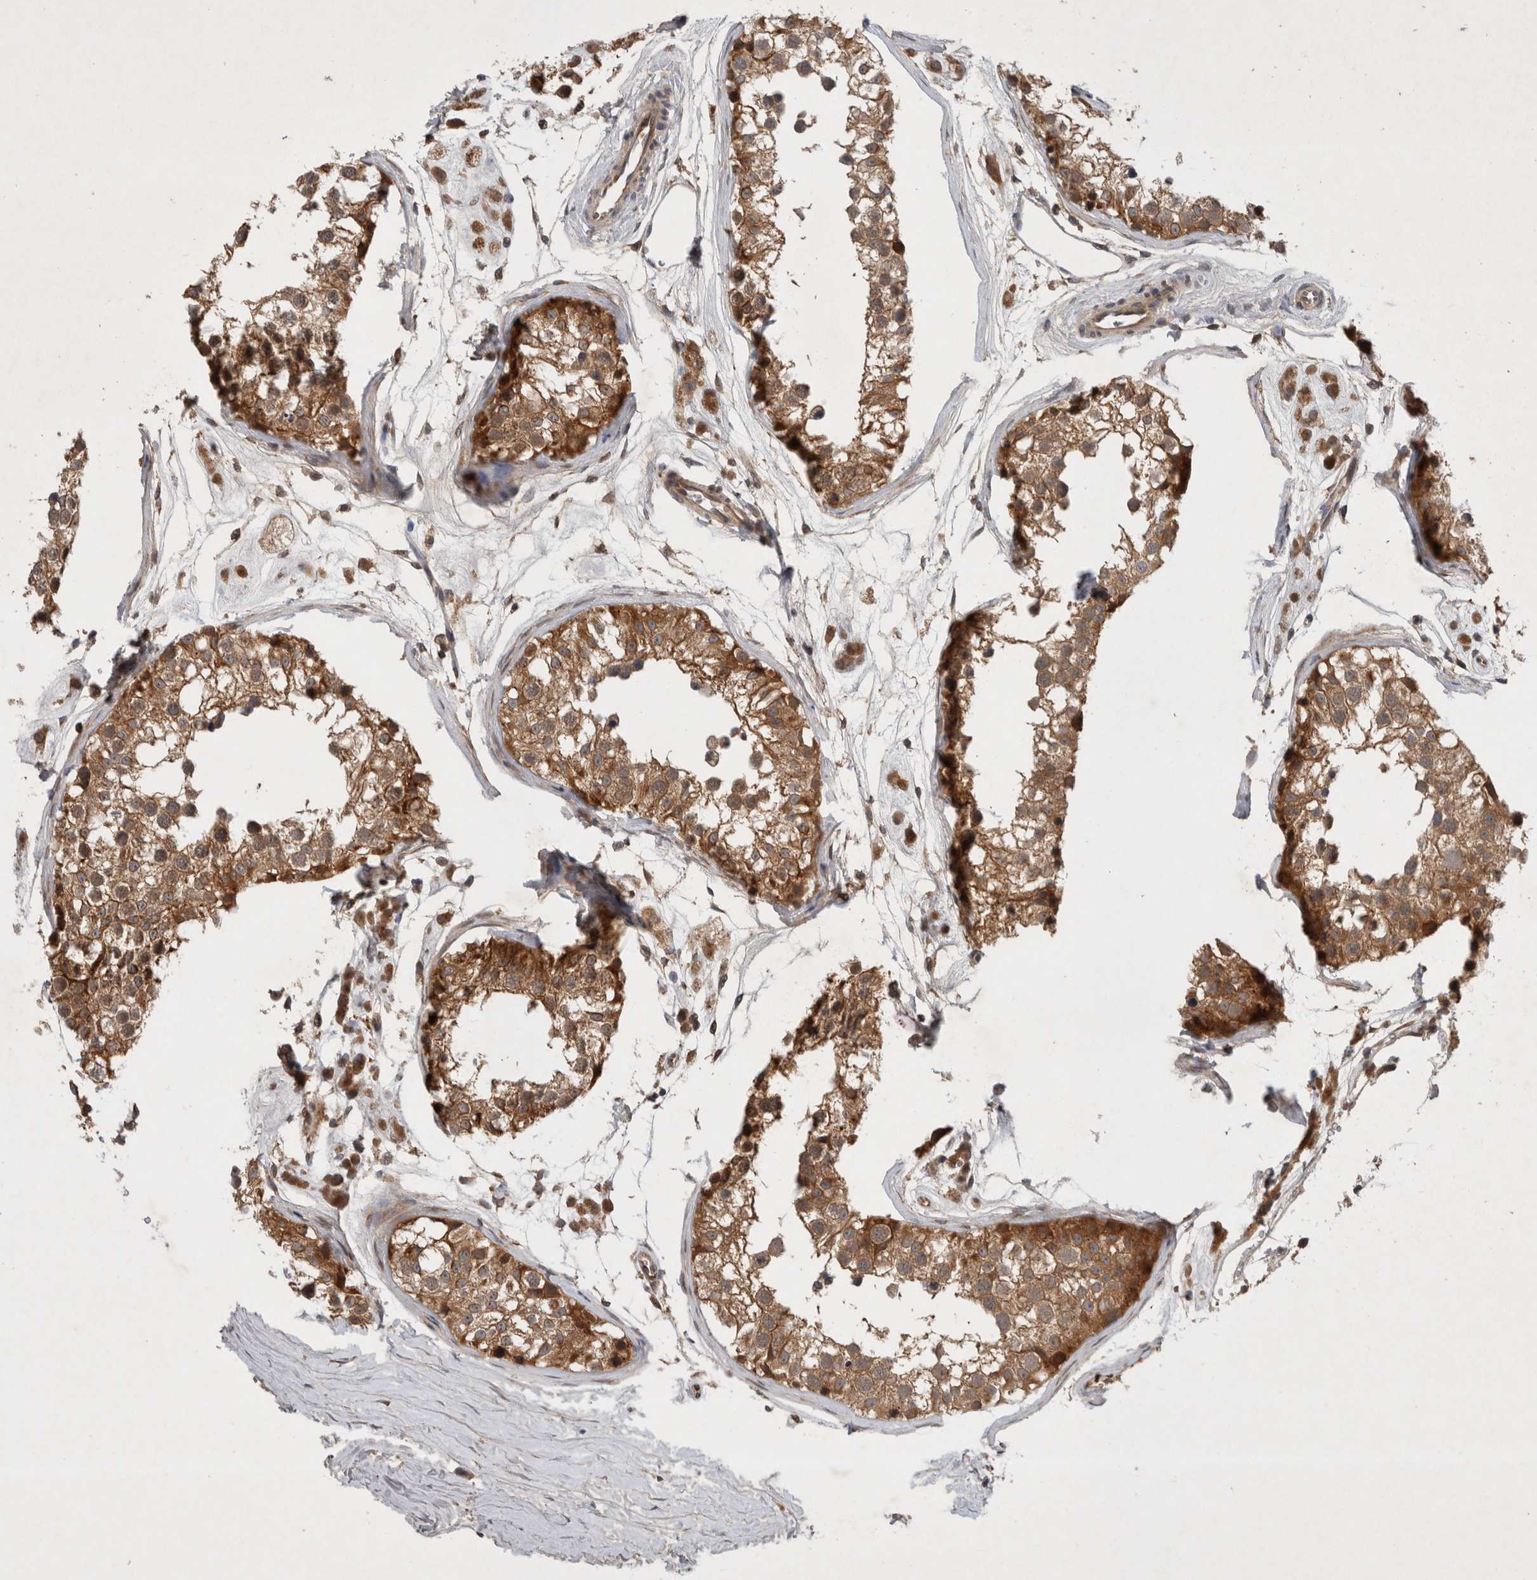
{"staining": {"intensity": "moderate", "quantity": ">75%", "location": "cytoplasmic/membranous"}, "tissue": "testis", "cell_type": "Cells in seminiferous ducts", "image_type": "normal", "snomed": [{"axis": "morphology", "description": "Normal tissue, NOS"}, {"axis": "morphology", "description": "Adenocarcinoma, metastatic, NOS"}, {"axis": "topography", "description": "Testis"}], "caption": "Brown immunohistochemical staining in normal testis exhibits moderate cytoplasmic/membranous expression in about >75% of cells in seminiferous ducts. Using DAB (3,3'-diaminobenzidine) (brown) and hematoxylin (blue) stains, captured at high magnification using brightfield microscopy.", "gene": "PDCD2", "patient": {"sex": "male", "age": 26}}